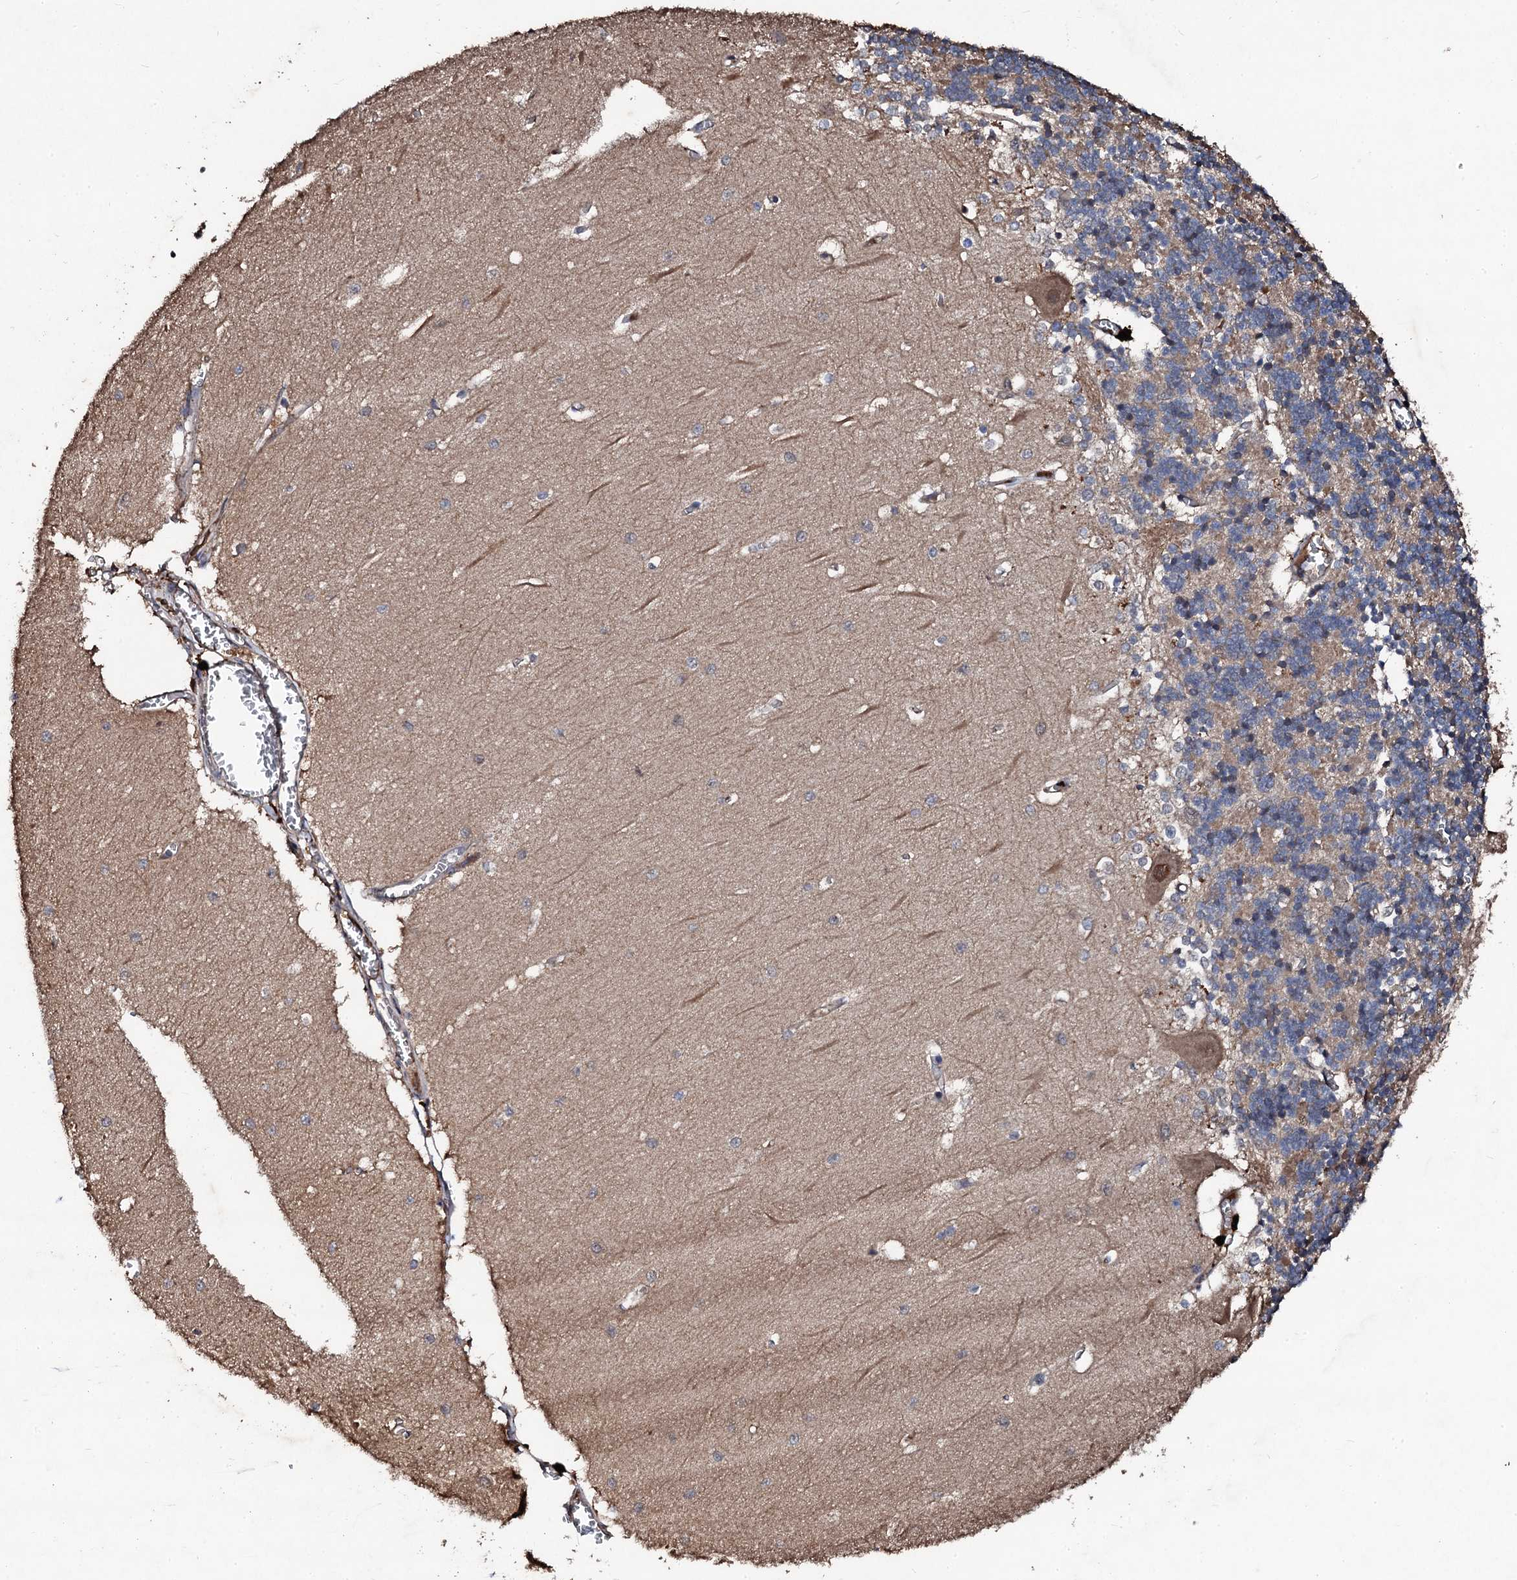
{"staining": {"intensity": "weak", "quantity": "<25%", "location": "cytoplasmic/membranous"}, "tissue": "cerebellum", "cell_type": "Cells in granular layer", "image_type": "normal", "snomed": [{"axis": "morphology", "description": "Normal tissue, NOS"}, {"axis": "topography", "description": "Cerebellum"}], "caption": "This is a micrograph of immunohistochemistry (IHC) staining of benign cerebellum, which shows no positivity in cells in granular layer.", "gene": "KERA", "patient": {"sex": "male", "age": 37}}